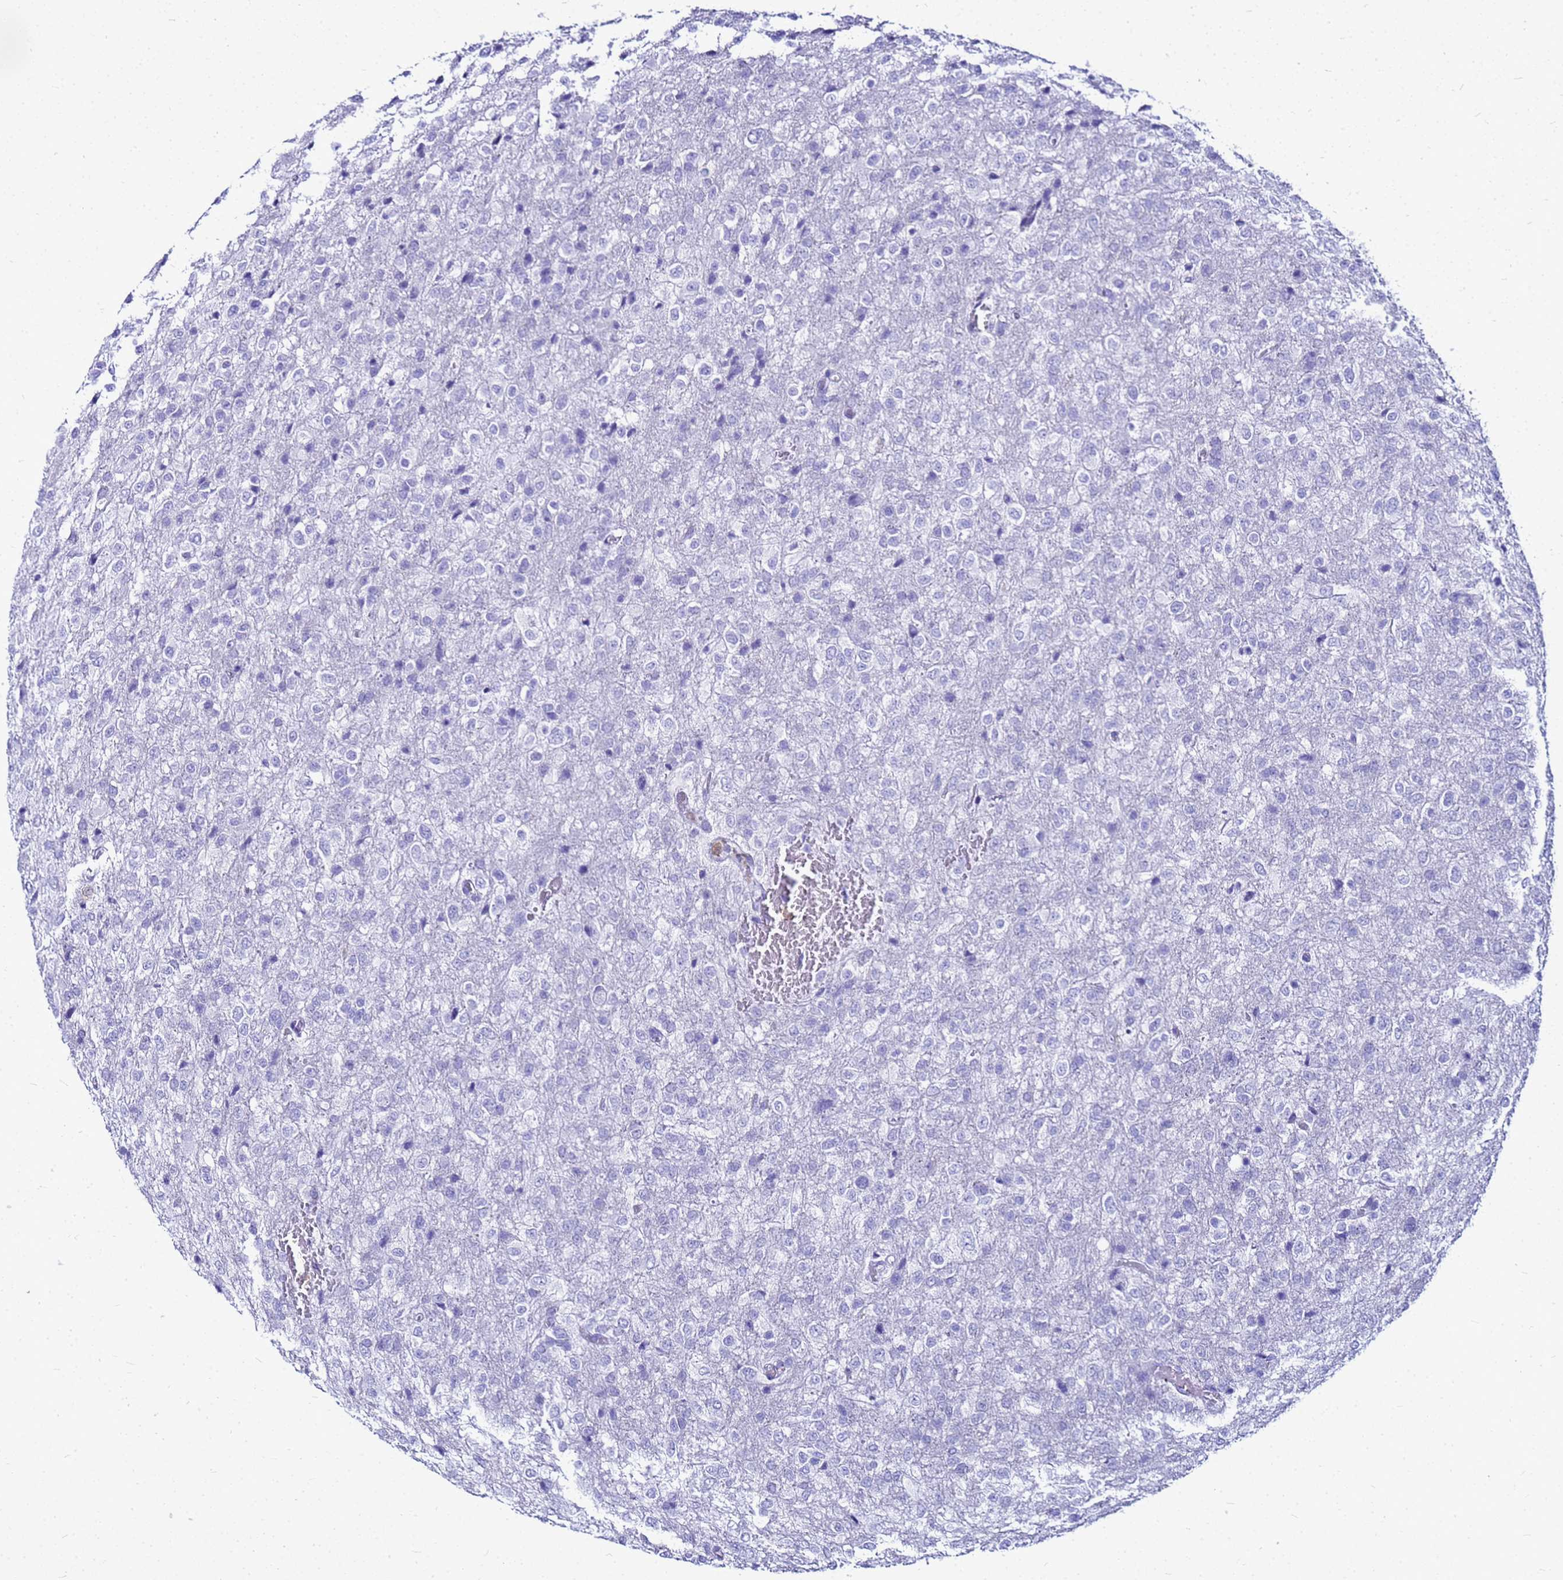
{"staining": {"intensity": "negative", "quantity": "none", "location": "none"}, "tissue": "glioma", "cell_type": "Tumor cells", "image_type": "cancer", "snomed": [{"axis": "morphology", "description": "Glioma, malignant, High grade"}, {"axis": "topography", "description": "Brain"}], "caption": "This is an immunohistochemistry photomicrograph of human malignant glioma (high-grade). There is no expression in tumor cells.", "gene": "CSTA", "patient": {"sex": "female", "age": 74}}